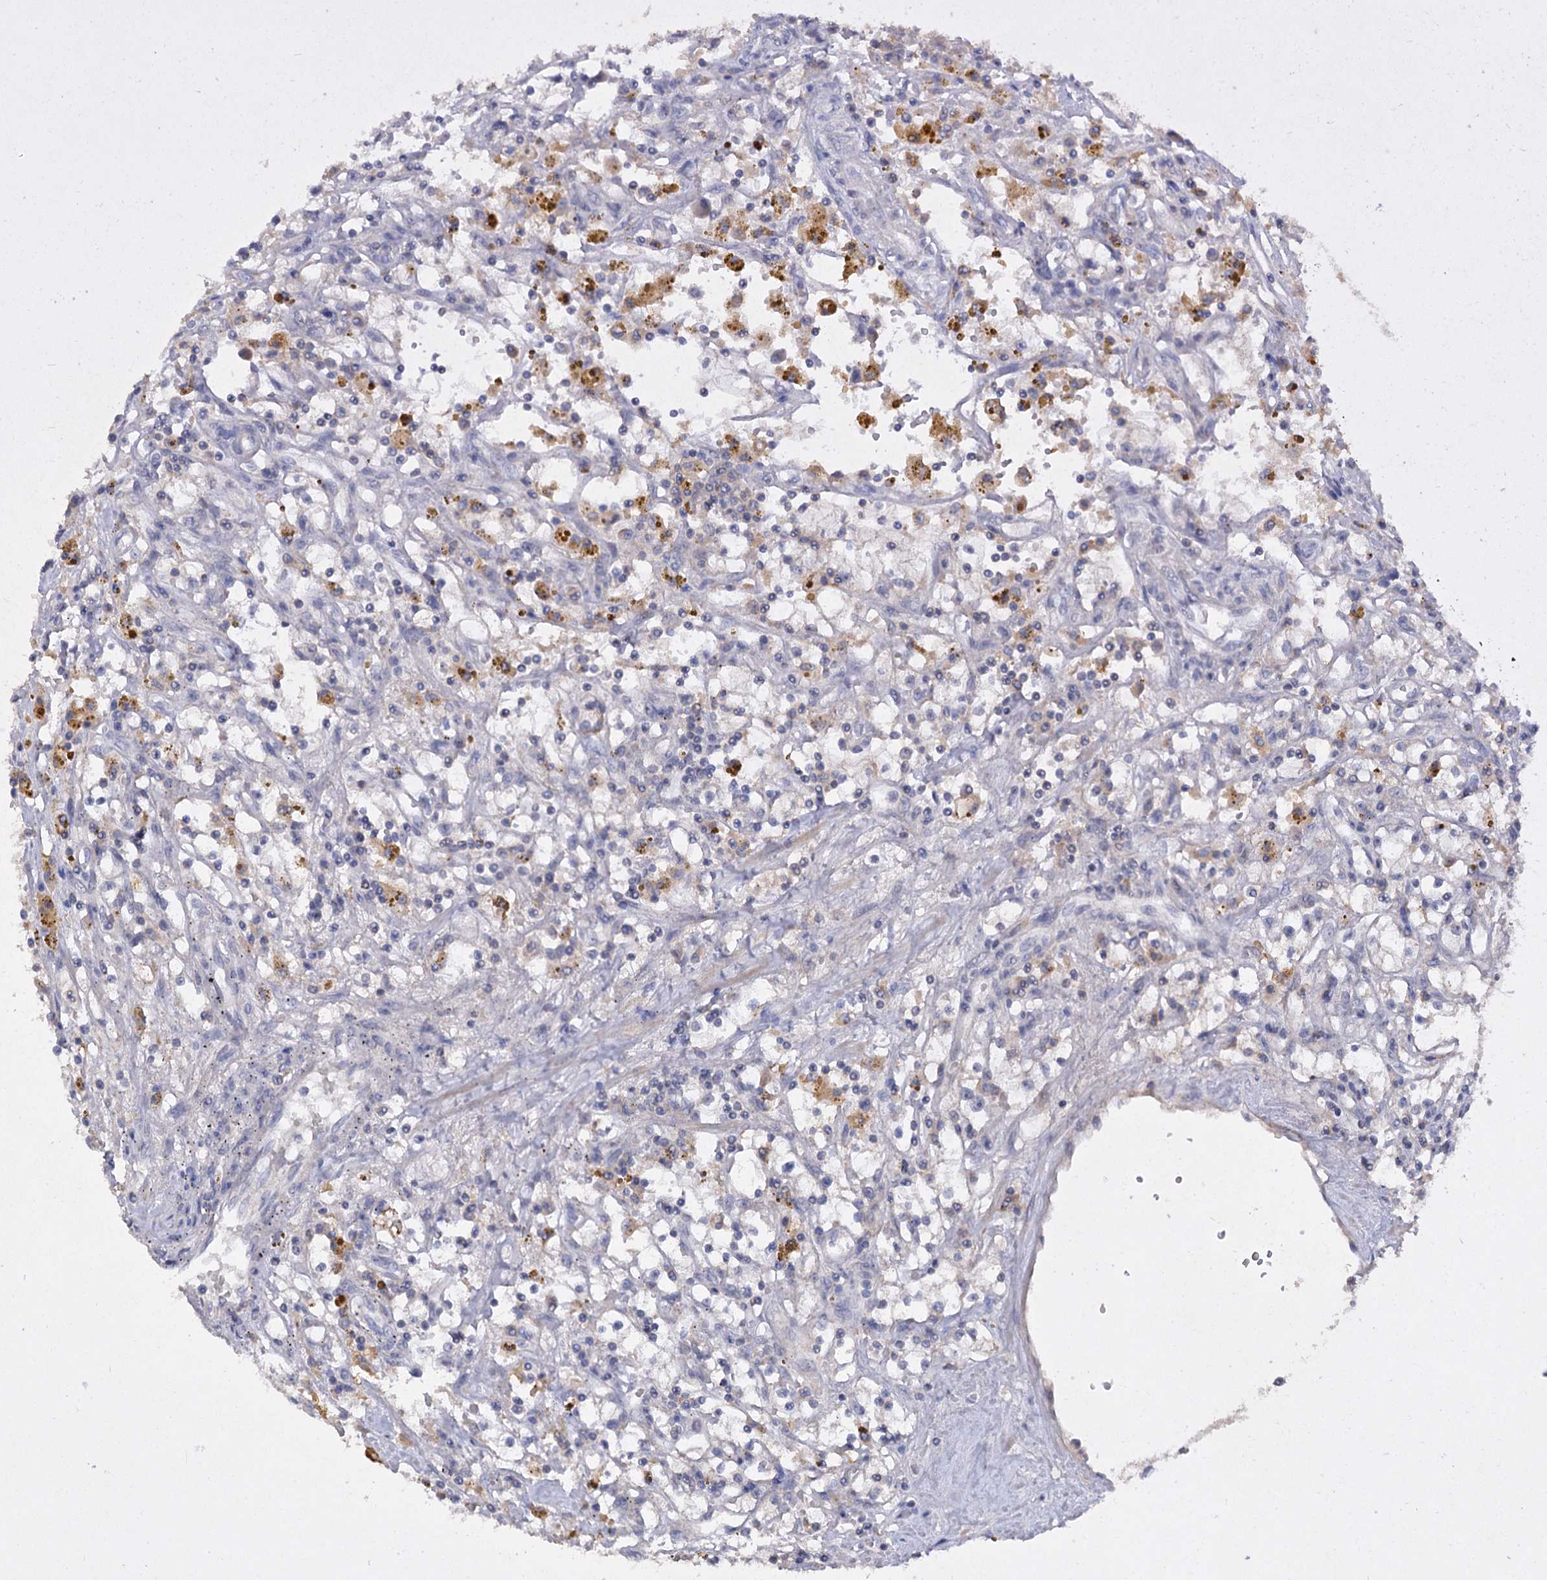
{"staining": {"intensity": "negative", "quantity": "none", "location": "none"}, "tissue": "renal cancer", "cell_type": "Tumor cells", "image_type": "cancer", "snomed": [{"axis": "morphology", "description": "Adenocarcinoma, NOS"}, {"axis": "topography", "description": "Kidney"}], "caption": "Immunohistochemistry of renal adenocarcinoma exhibits no expression in tumor cells. Nuclei are stained in blue.", "gene": "ATP4A", "patient": {"sex": "male", "age": 56}}